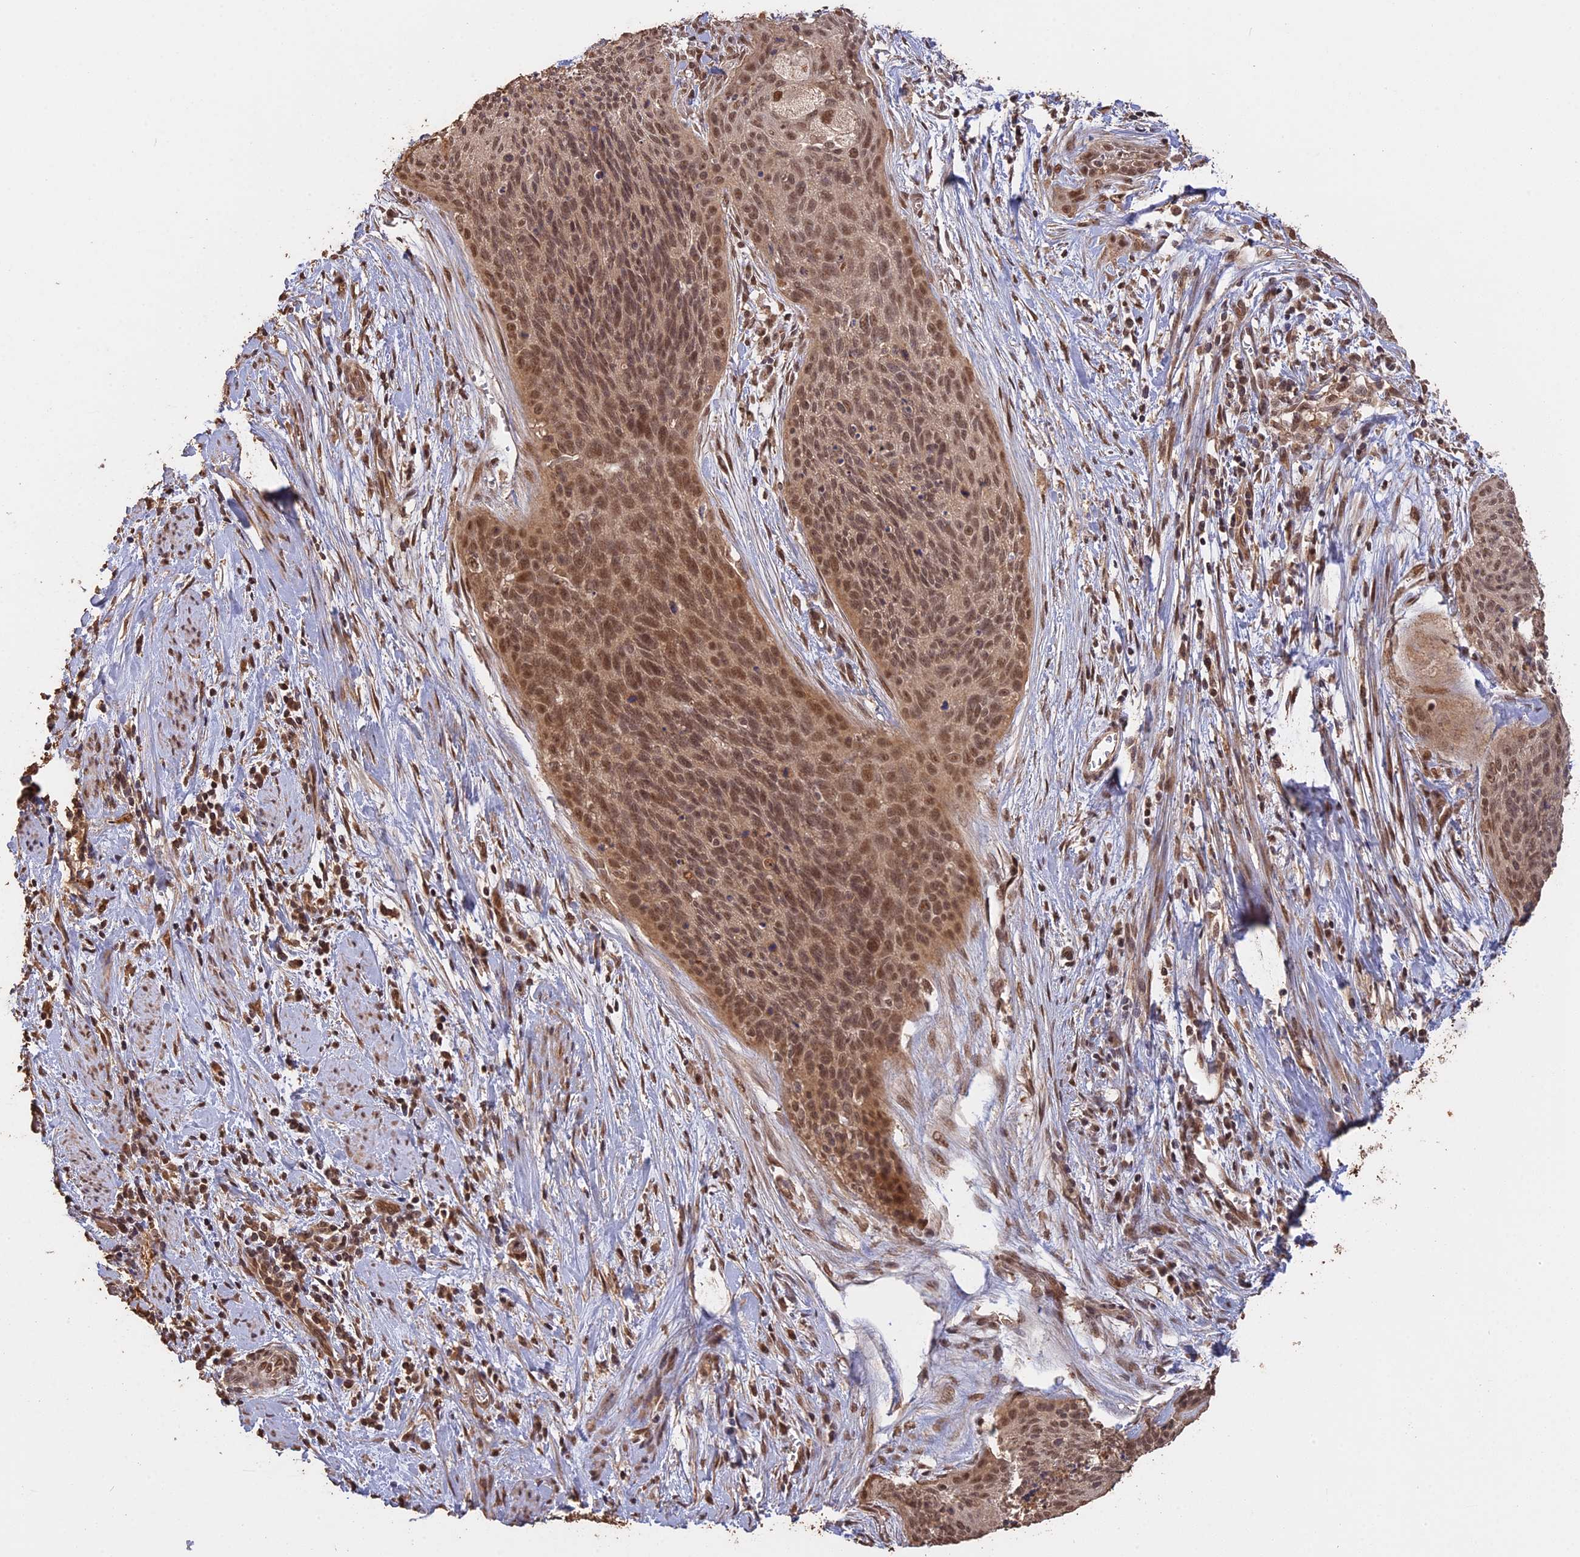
{"staining": {"intensity": "moderate", "quantity": ">75%", "location": "nuclear"}, "tissue": "cervical cancer", "cell_type": "Tumor cells", "image_type": "cancer", "snomed": [{"axis": "morphology", "description": "Squamous cell carcinoma, NOS"}, {"axis": "topography", "description": "Cervix"}], "caption": "Immunohistochemical staining of human squamous cell carcinoma (cervical) displays moderate nuclear protein expression in approximately >75% of tumor cells.", "gene": "PSMC6", "patient": {"sex": "female", "age": 55}}